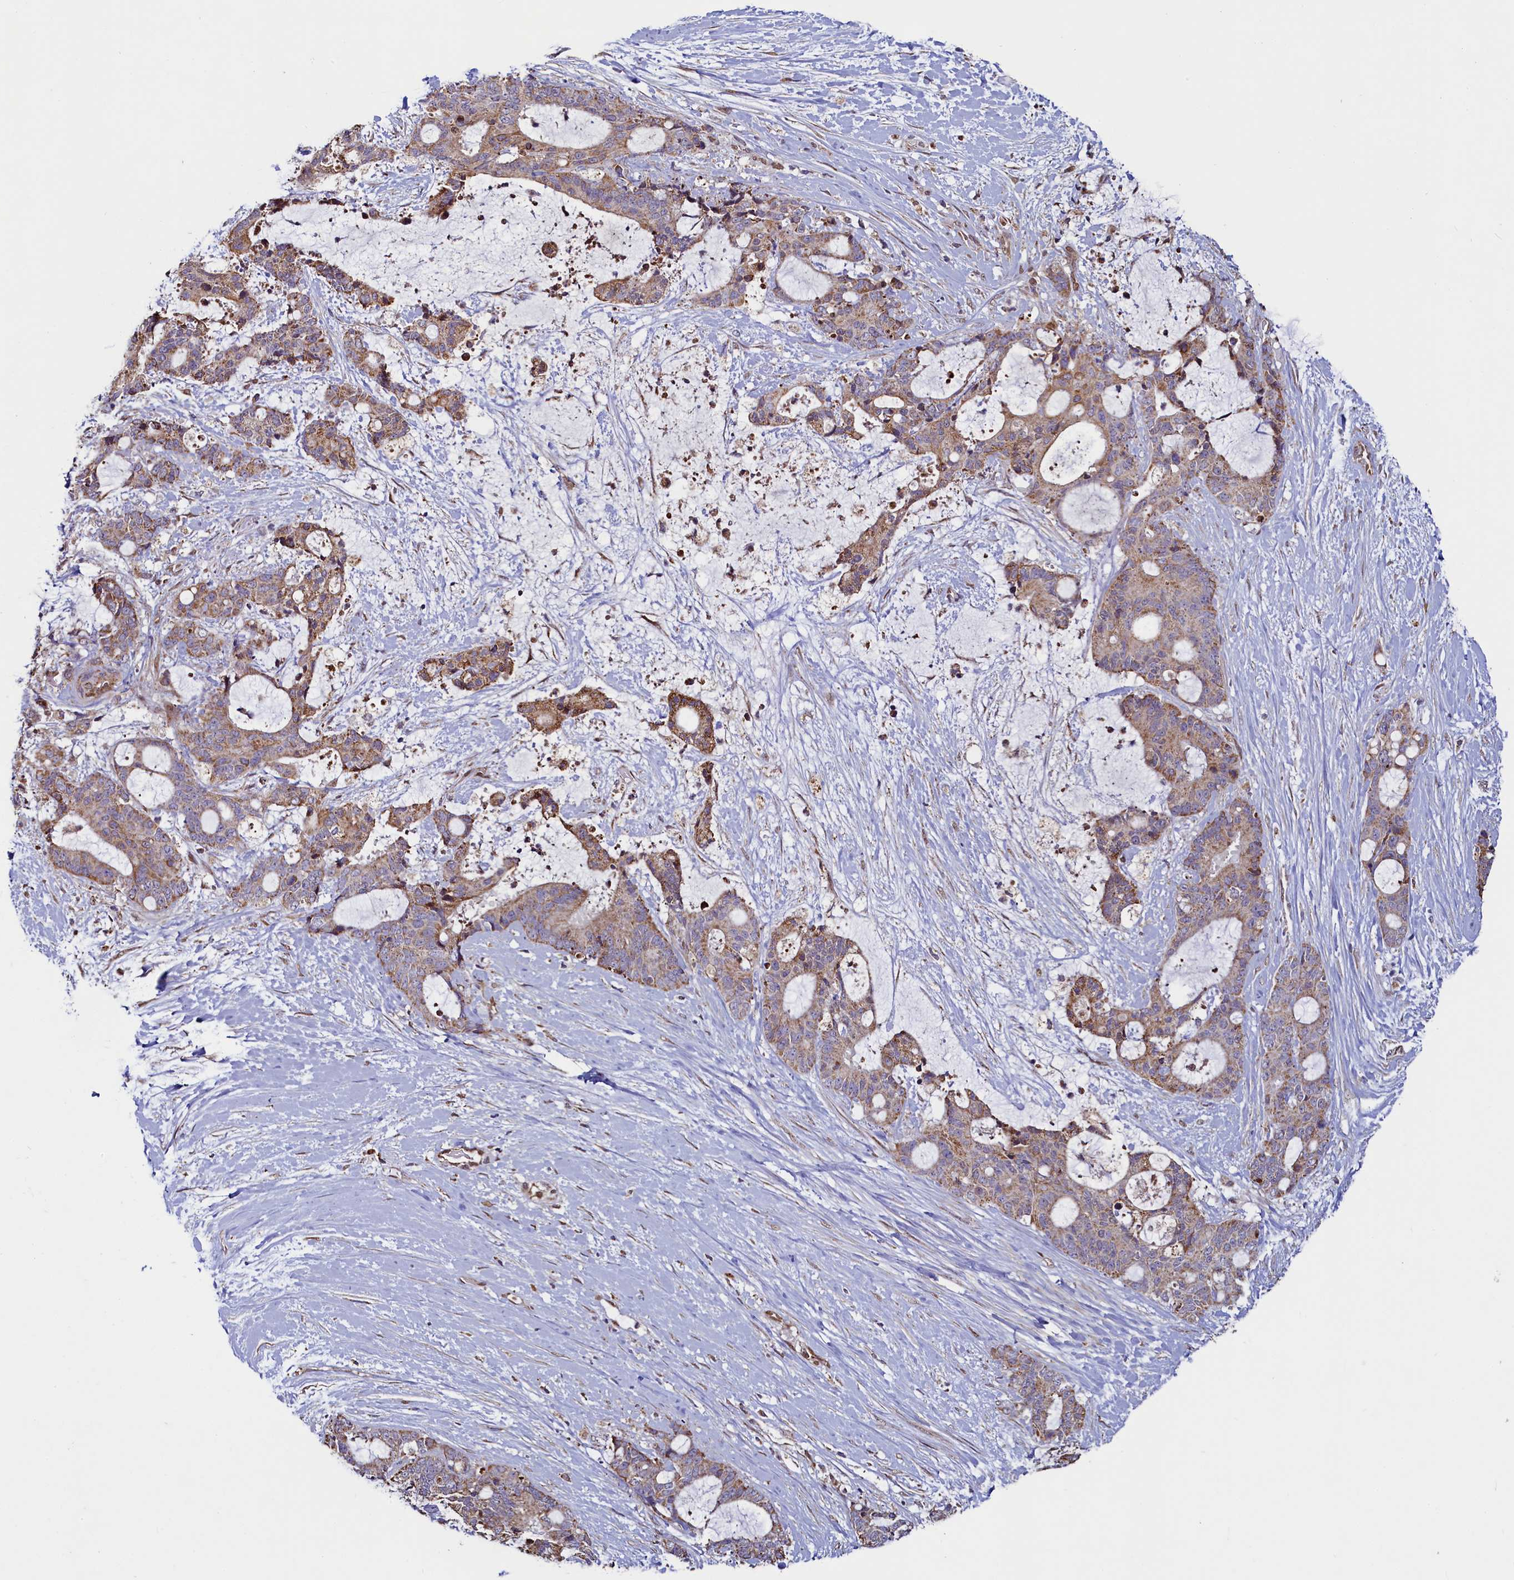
{"staining": {"intensity": "moderate", "quantity": ">75%", "location": "cytoplasmic/membranous"}, "tissue": "liver cancer", "cell_type": "Tumor cells", "image_type": "cancer", "snomed": [{"axis": "morphology", "description": "Normal tissue, NOS"}, {"axis": "morphology", "description": "Cholangiocarcinoma"}, {"axis": "topography", "description": "Liver"}, {"axis": "topography", "description": "Peripheral nerve tissue"}], "caption": "High-power microscopy captured an IHC photomicrograph of liver cancer, revealing moderate cytoplasmic/membranous positivity in about >75% of tumor cells. (Brightfield microscopy of DAB IHC at high magnification).", "gene": "ZNF577", "patient": {"sex": "female", "age": 73}}